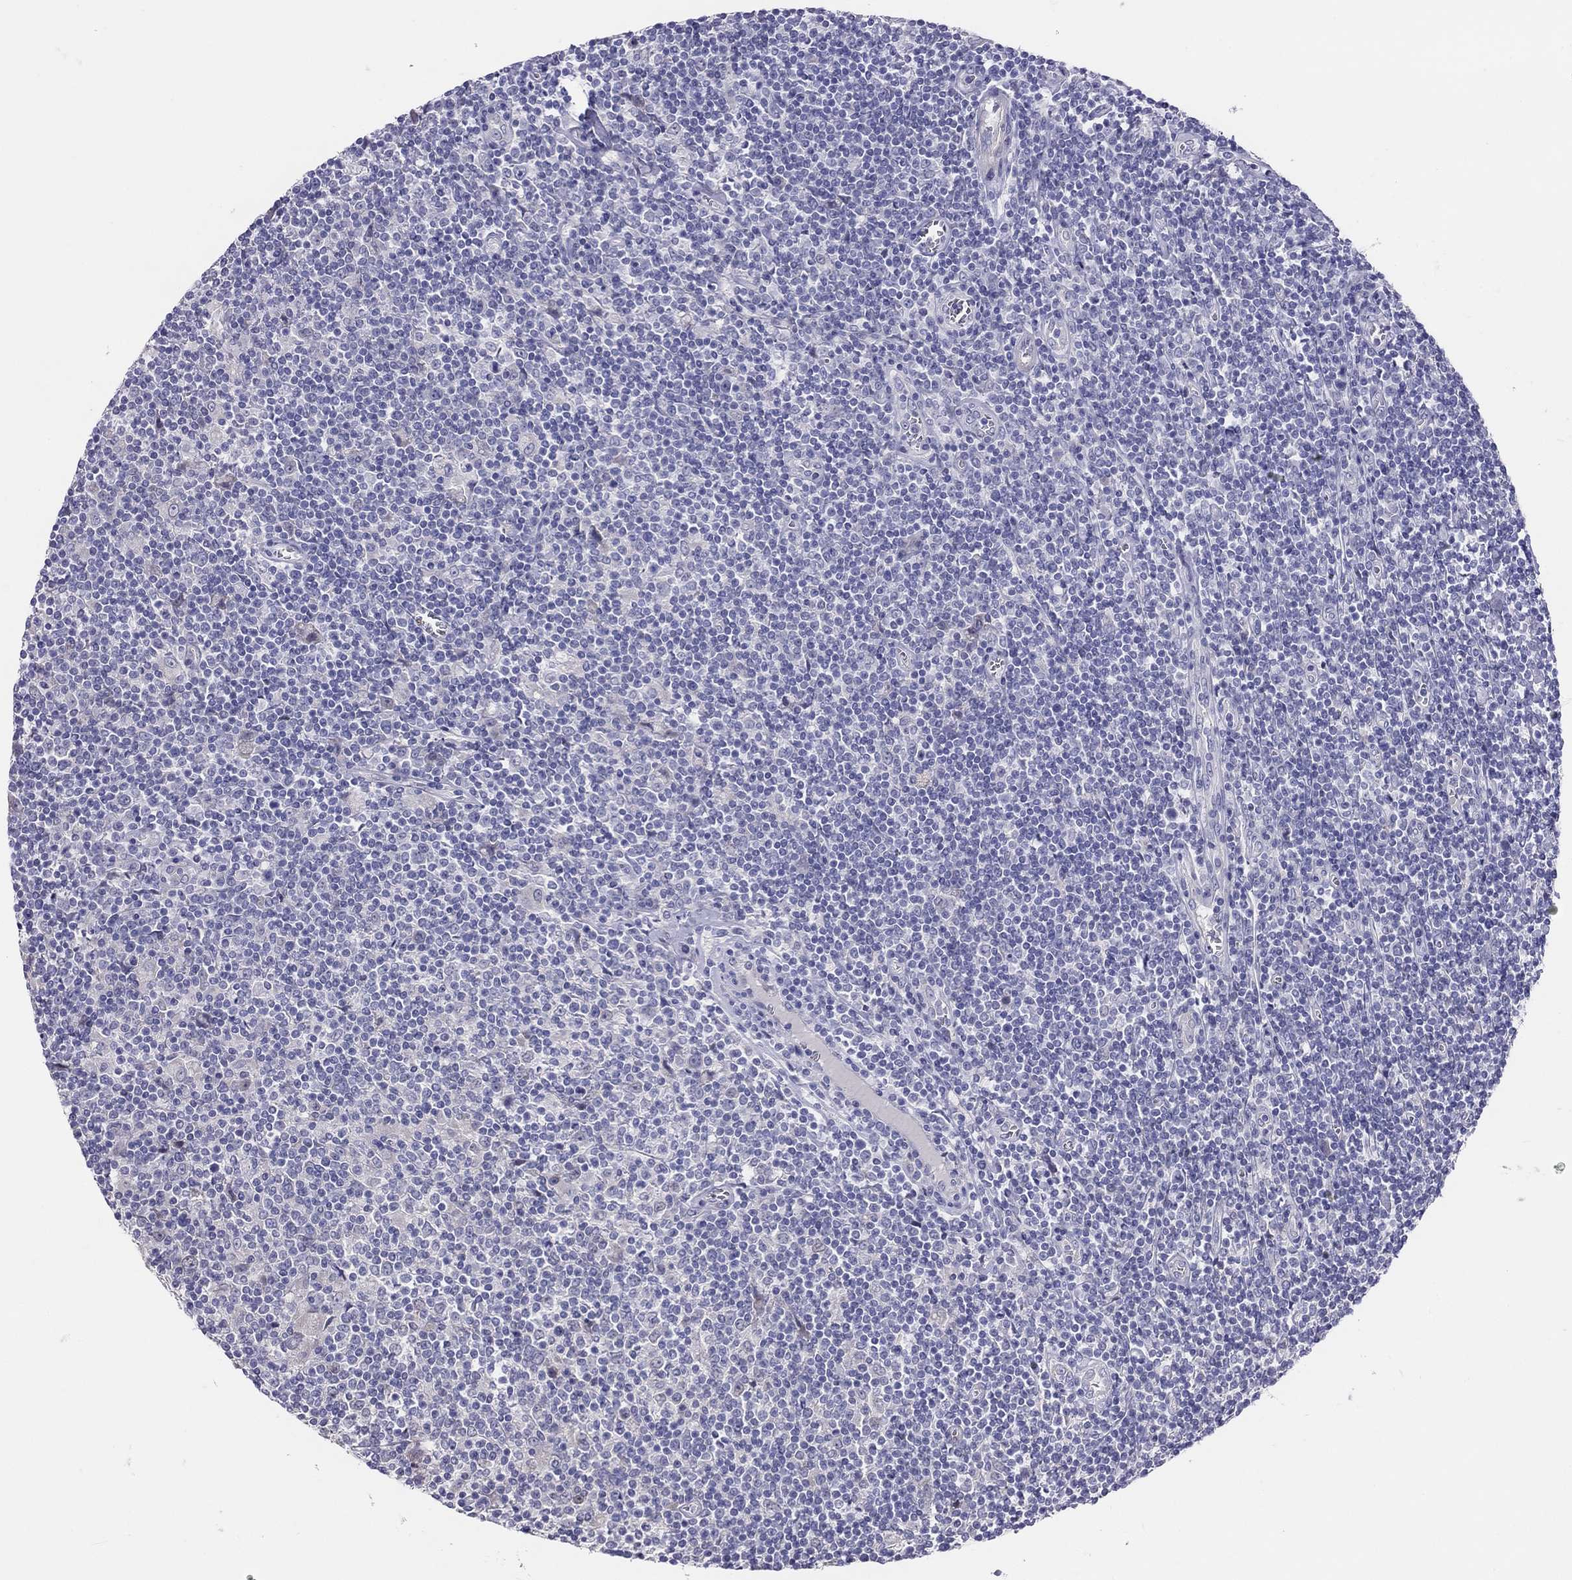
{"staining": {"intensity": "negative", "quantity": "none", "location": "none"}, "tissue": "lymphoma", "cell_type": "Tumor cells", "image_type": "cancer", "snomed": [{"axis": "morphology", "description": "Hodgkin's disease, NOS"}, {"axis": "topography", "description": "Lymph node"}], "caption": "Tumor cells are negative for brown protein staining in Hodgkin's disease.", "gene": "MGAT4C", "patient": {"sex": "male", "age": 40}}